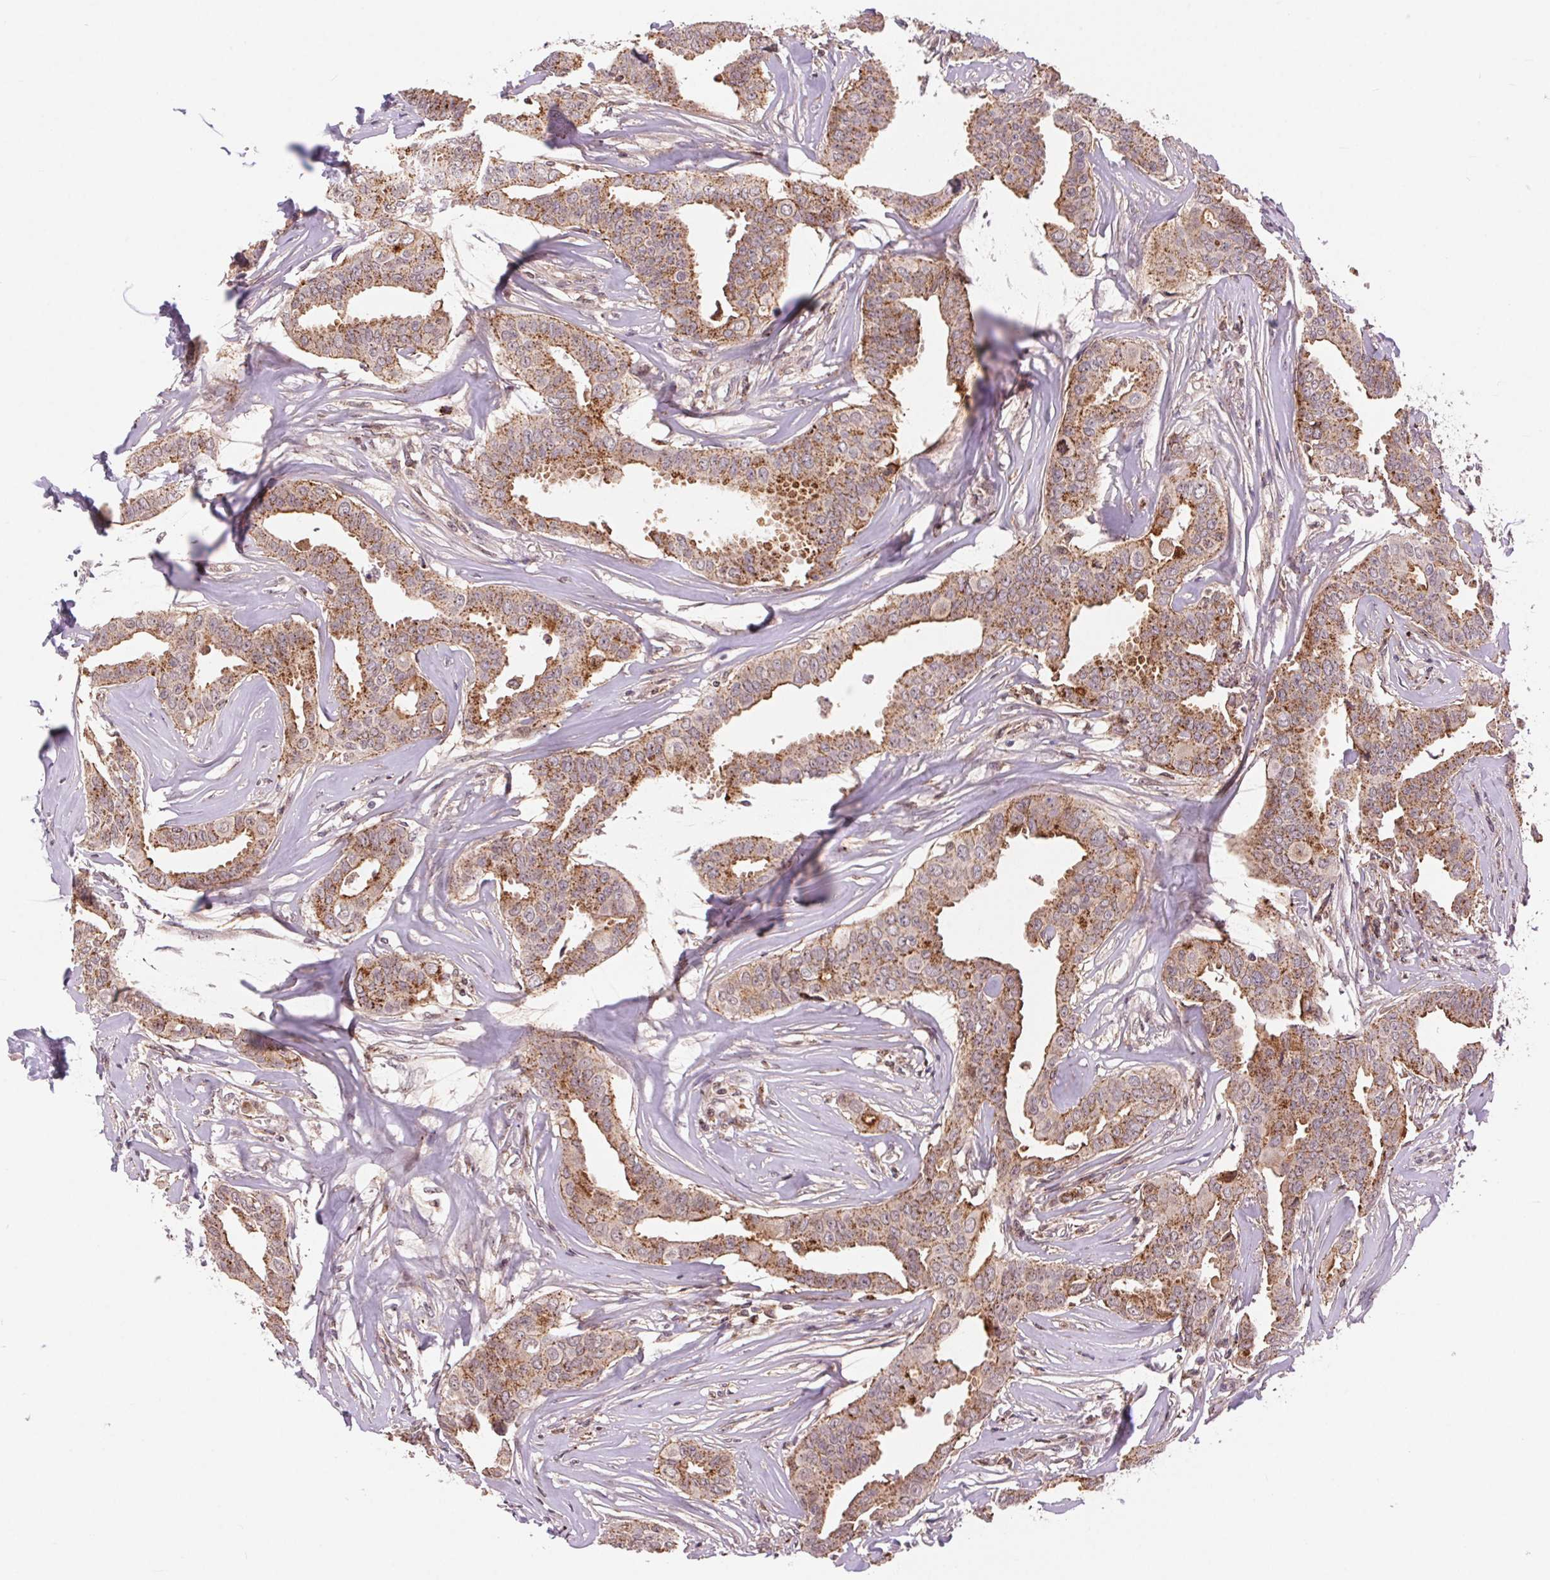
{"staining": {"intensity": "moderate", "quantity": ">75%", "location": "cytoplasmic/membranous"}, "tissue": "breast cancer", "cell_type": "Tumor cells", "image_type": "cancer", "snomed": [{"axis": "morphology", "description": "Duct carcinoma"}, {"axis": "topography", "description": "Breast"}], "caption": "A micrograph of human breast cancer (intraductal carcinoma) stained for a protein displays moderate cytoplasmic/membranous brown staining in tumor cells.", "gene": "CHMP4B", "patient": {"sex": "female", "age": 45}}